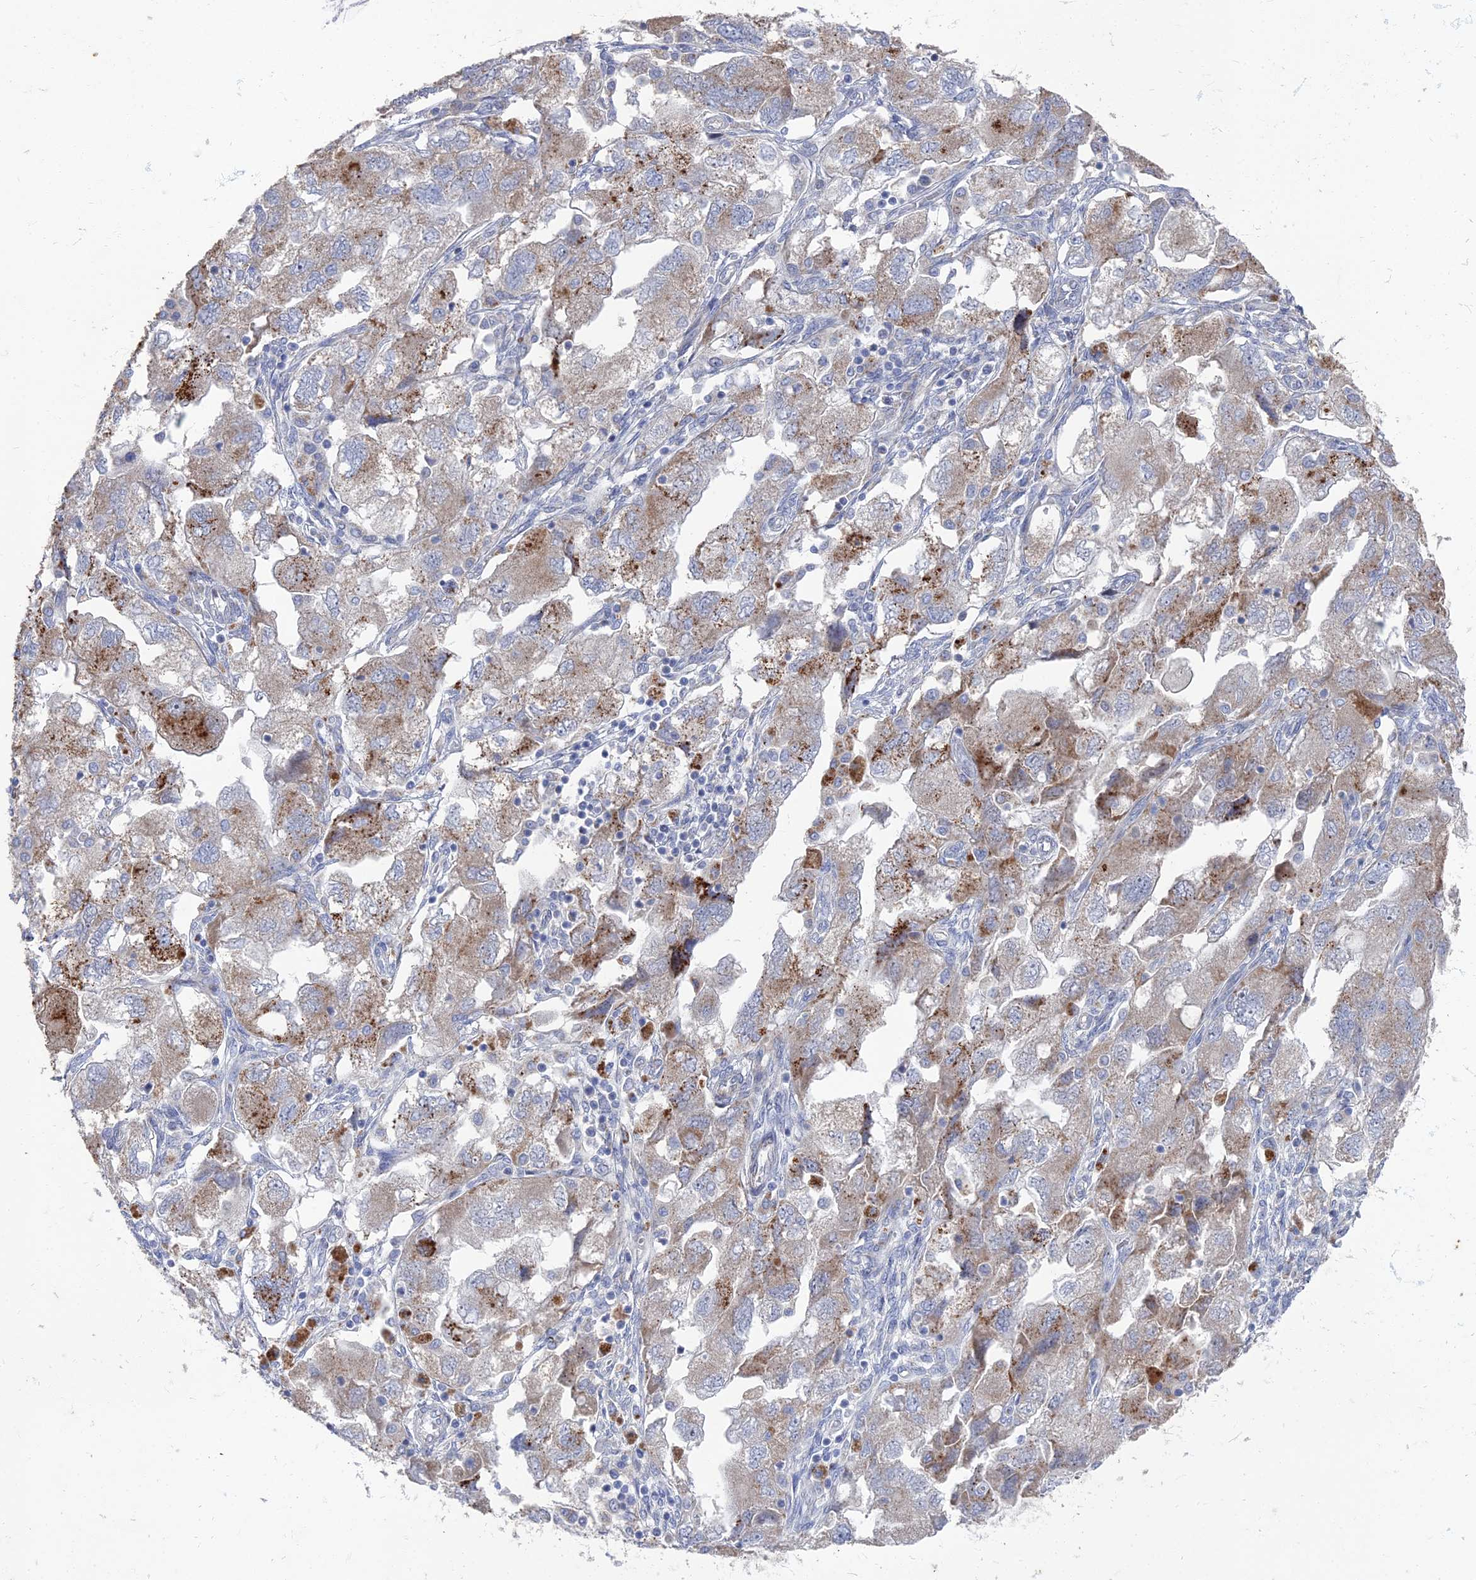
{"staining": {"intensity": "moderate", "quantity": "25%-75%", "location": "cytoplasmic/membranous"}, "tissue": "ovarian cancer", "cell_type": "Tumor cells", "image_type": "cancer", "snomed": [{"axis": "morphology", "description": "Carcinoma, NOS"}, {"axis": "morphology", "description": "Cystadenocarcinoma, serous, NOS"}, {"axis": "topography", "description": "Ovary"}], "caption": "Immunohistochemical staining of human serous cystadenocarcinoma (ovarian) reveals medium levels of moderate cytoplasmic/membranous protein staining in about 25%-75% of tumor cells. Nuclei are stained in blue.", "gene": "TMEM128", "patient": {"sex": "female", "age": 69}}